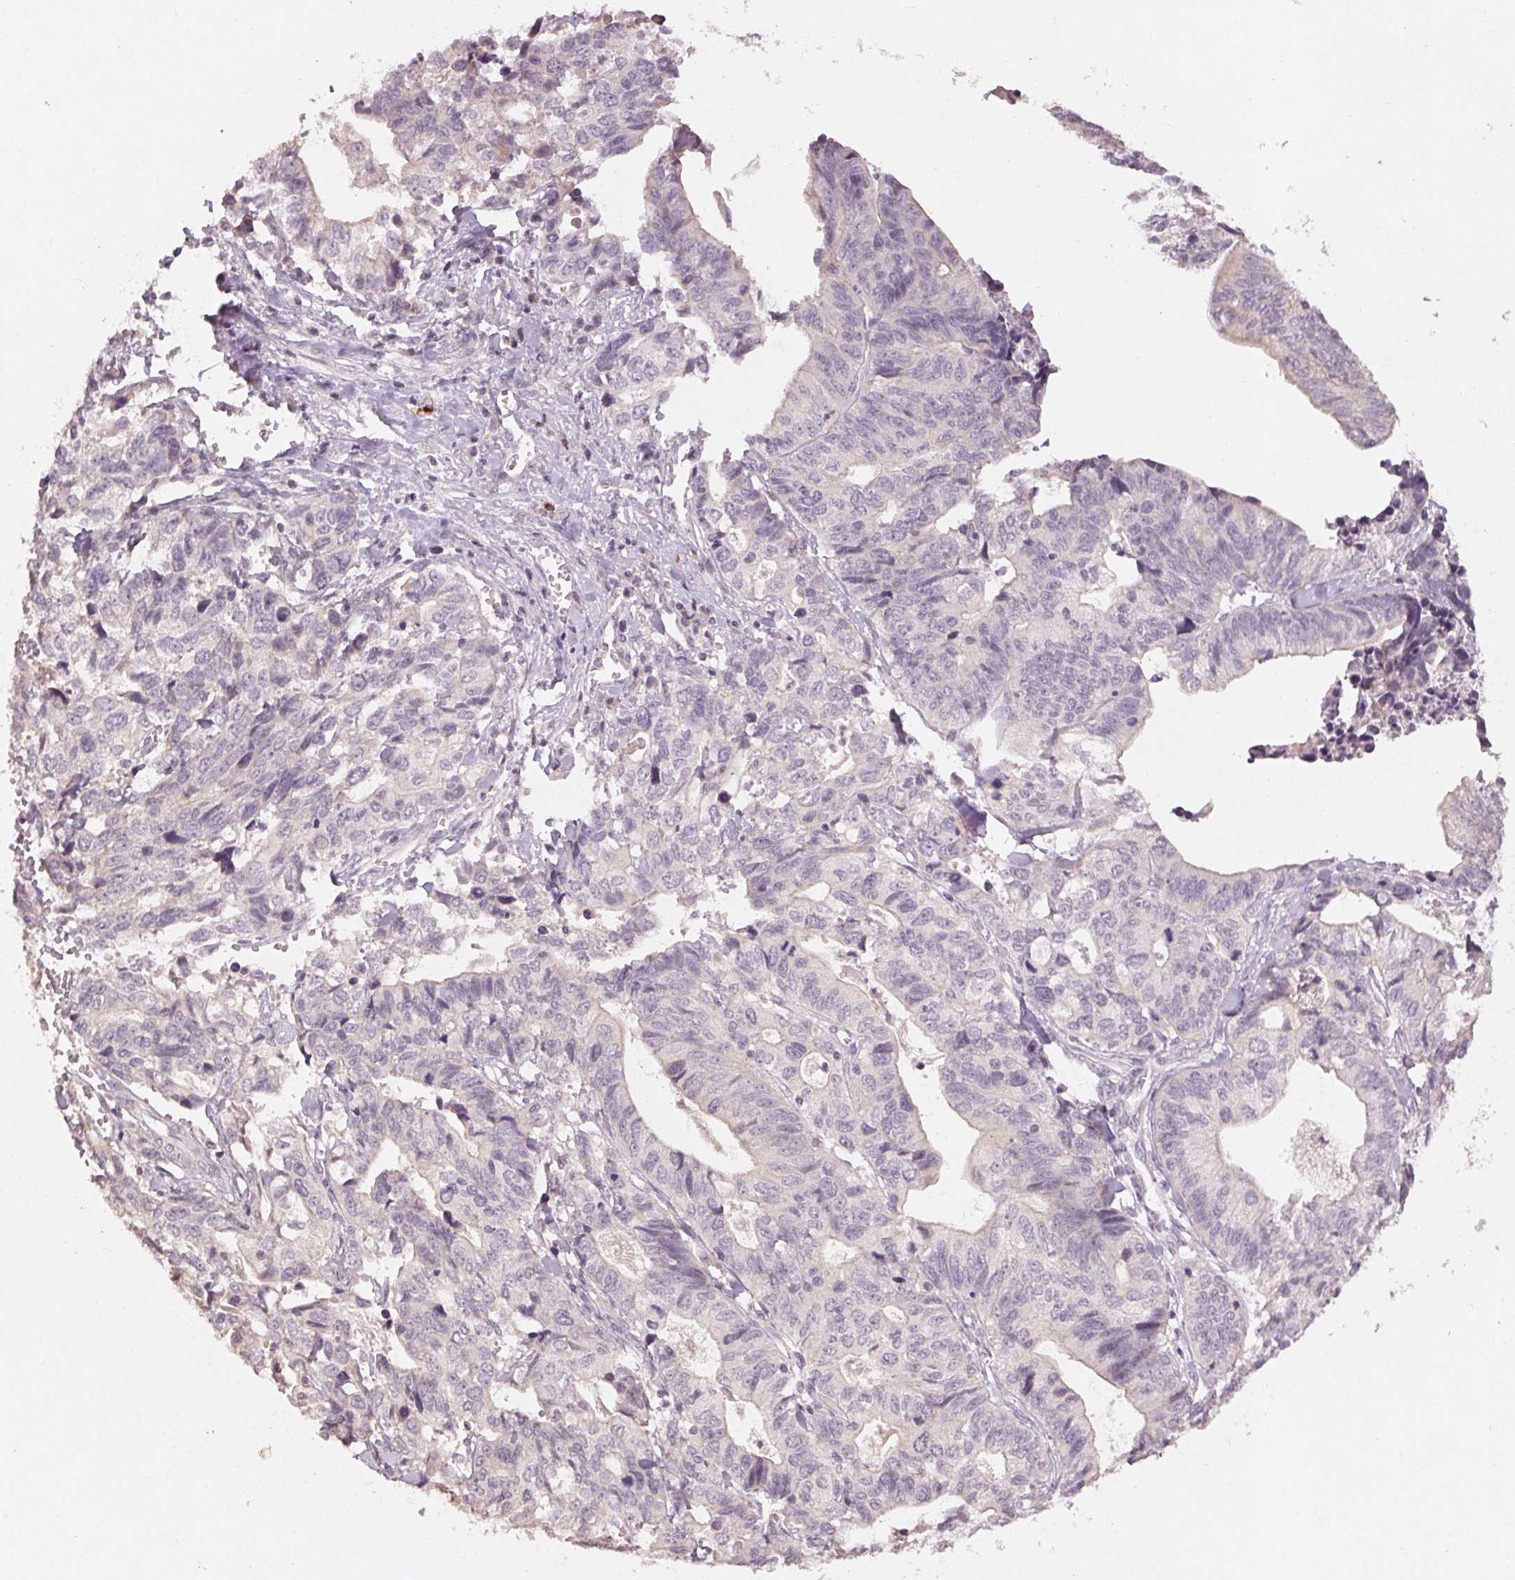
{"staining": {"intensity": "negative", "quantity": "none", "location": "none"}, "tissue": "stomach cancer", "cell_type": "Tumor cells", "image_type": "cancer", "snomed": [{"axis": "morphology", "description": "Adenocarcinoma, NOS"}, {"axis": "topography", "description": "Stomach, upper"}], "caption": "IHC histopathology image of neoplastic tissue: stomach adenocarcinoma stained with DAB exhibits no significant protein expression in tumor cells. (DAB immunohistochemistry (IHC) with hematoxylin counter stain).", "gene": "KLRC3", "patient": {"sex": "female", "age": 67}}